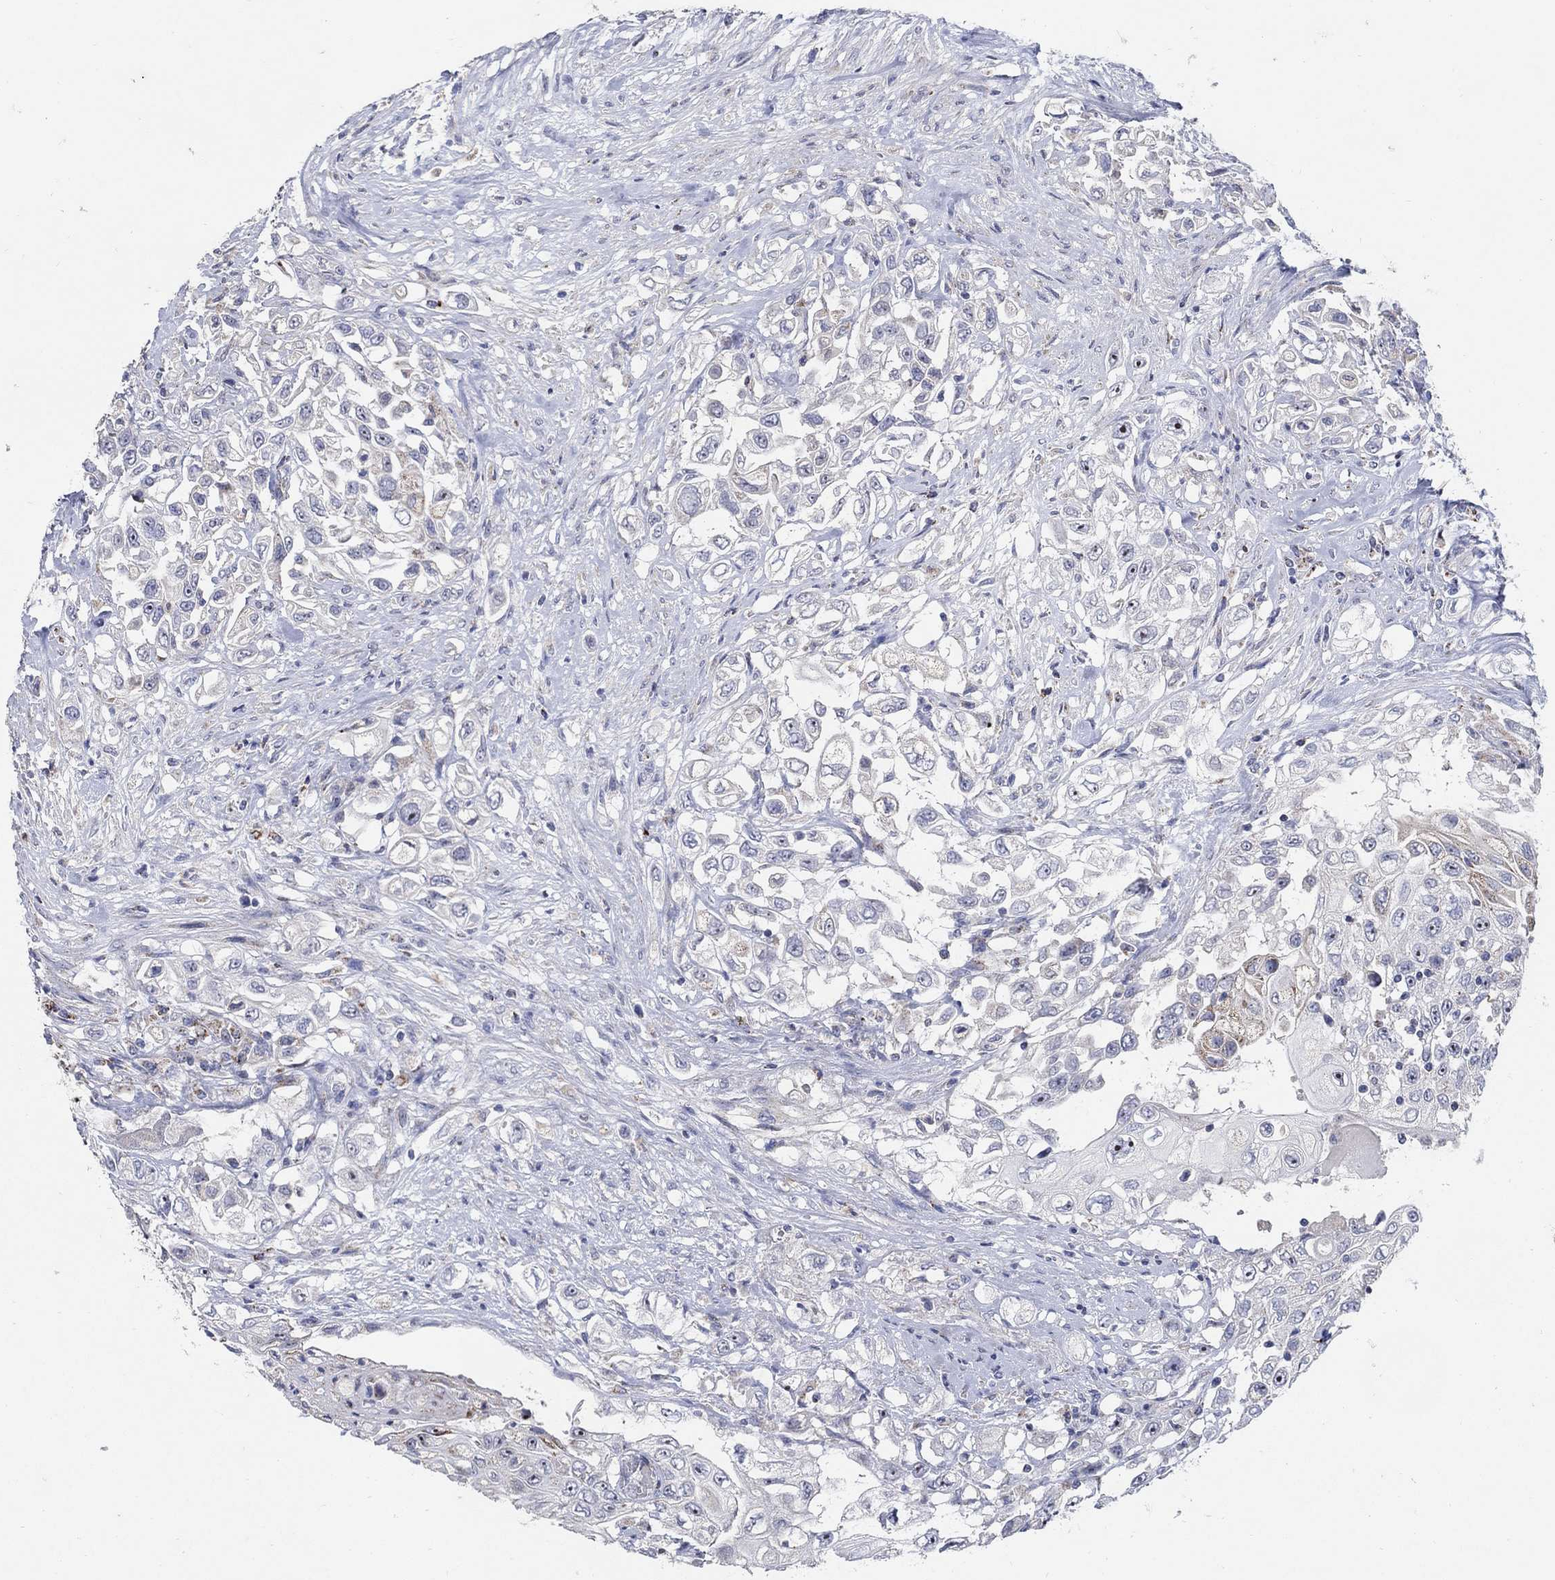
{"staining": {"intensity": "negative", "quantity": "none", "location": "none"}, "tissue": "urothelial cancer", "cell_type": "Tumor cells", "image_type": "cancer", "snomed": [{"axis": "morphology", "description": "Urothelial carcinoma, High grade"}, {"axis": "topography", "description": "Urinary bladder"}], "caption": "Protein analysis of urothelial cancer reveals no significant staining in tumor cells.", "gene": "HMX2", "patient": {"sex": "female", "age": 56}}